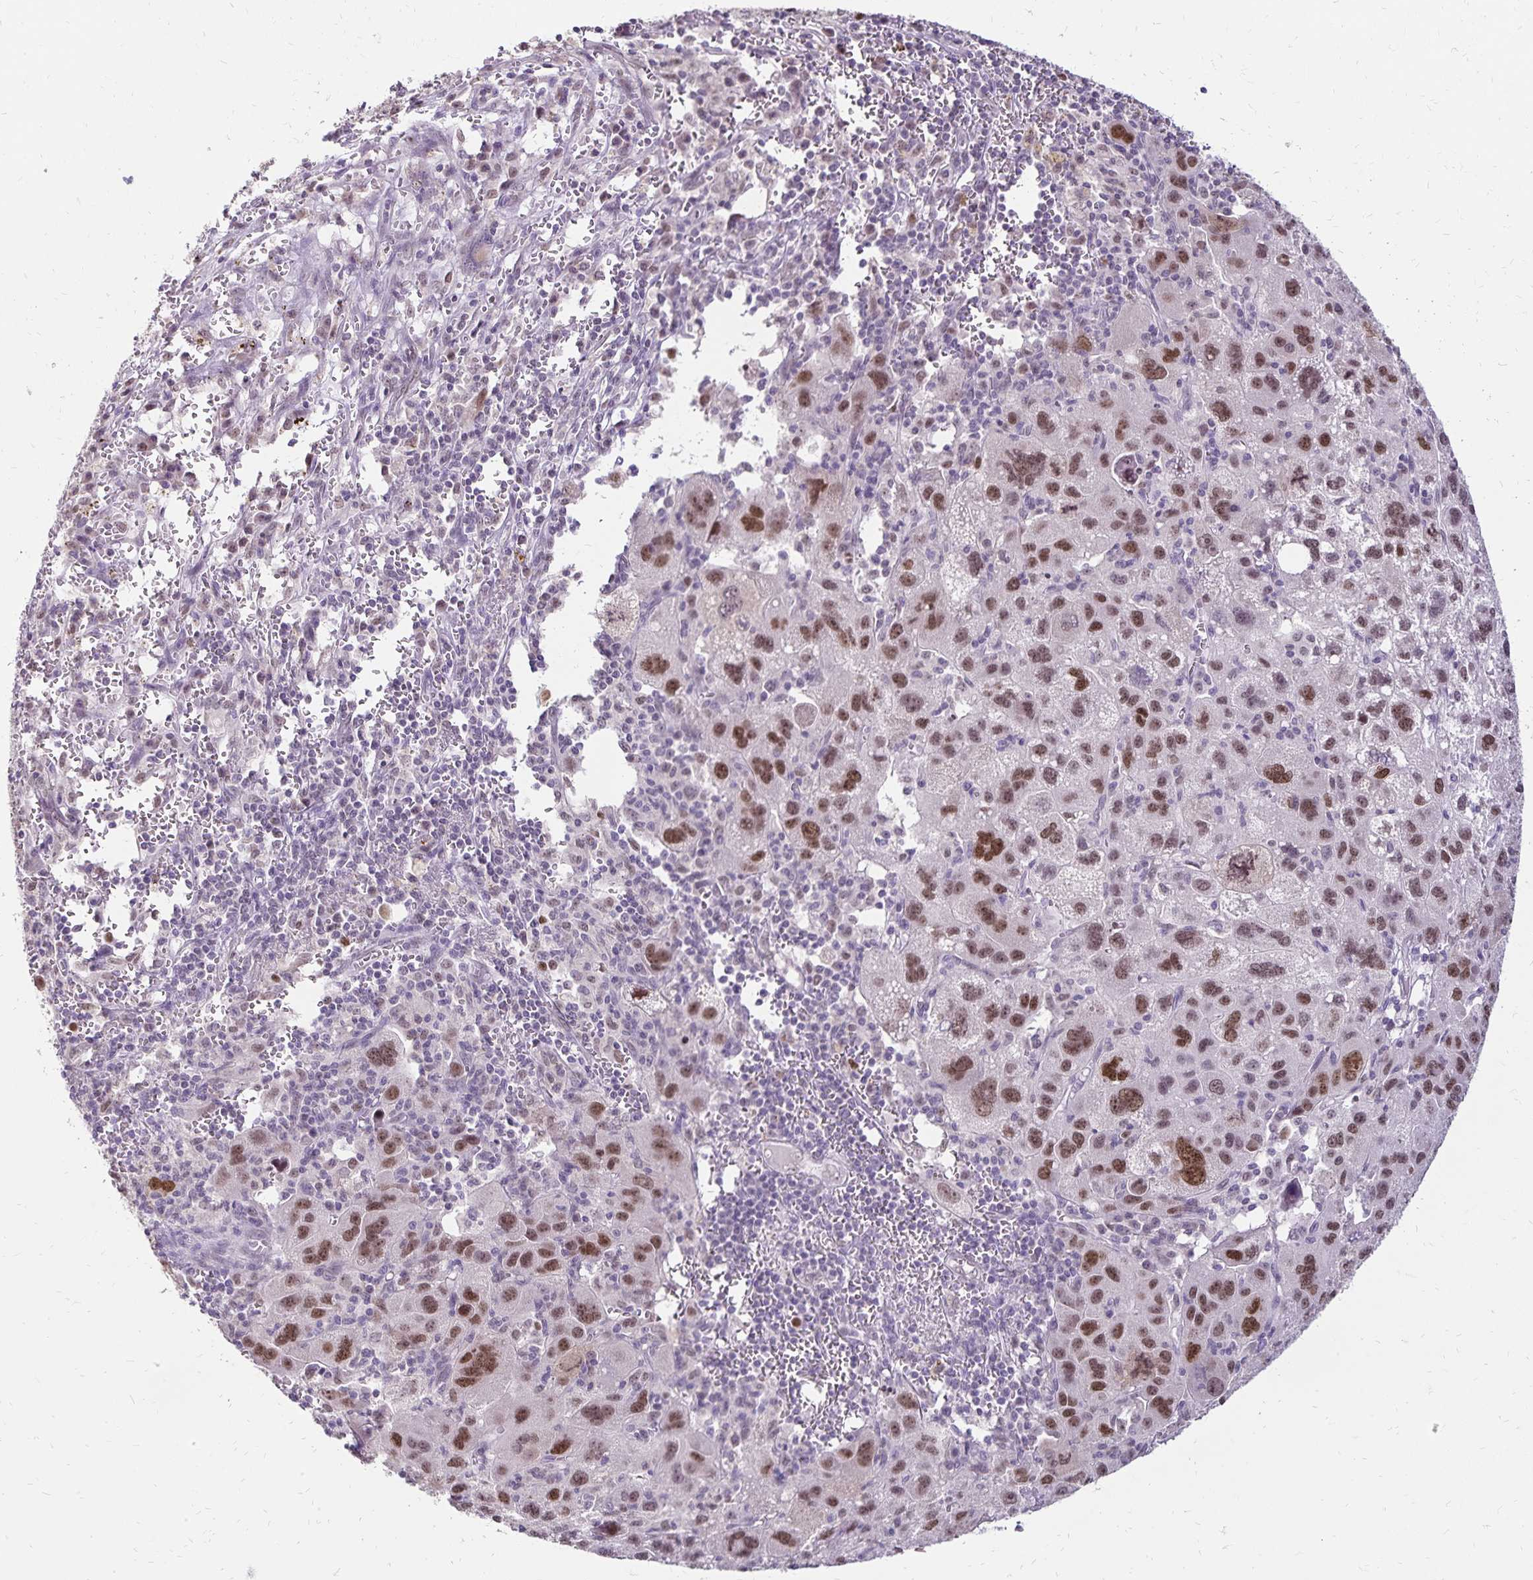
{"staining": {"intensity": "strong", "quantity": ">75%", "location": "nuclear"}, "tissue": "liver cancer", "cell_type": "Tumor cells", "image_type": "cancer", "snomed": [{"axis": "morphology", "description": "Carcinoma, Hepatocellular, NOS"}, {"axis": "topography", "description": "Liver"}], "caption": "Strong nuclear positivity for a protein is identified in about >75% of tumor cells of hepatocellular carcinoma (liver) using IHC.", "gene": "POLB", "patient": {"sex": "female", "age": 77}}